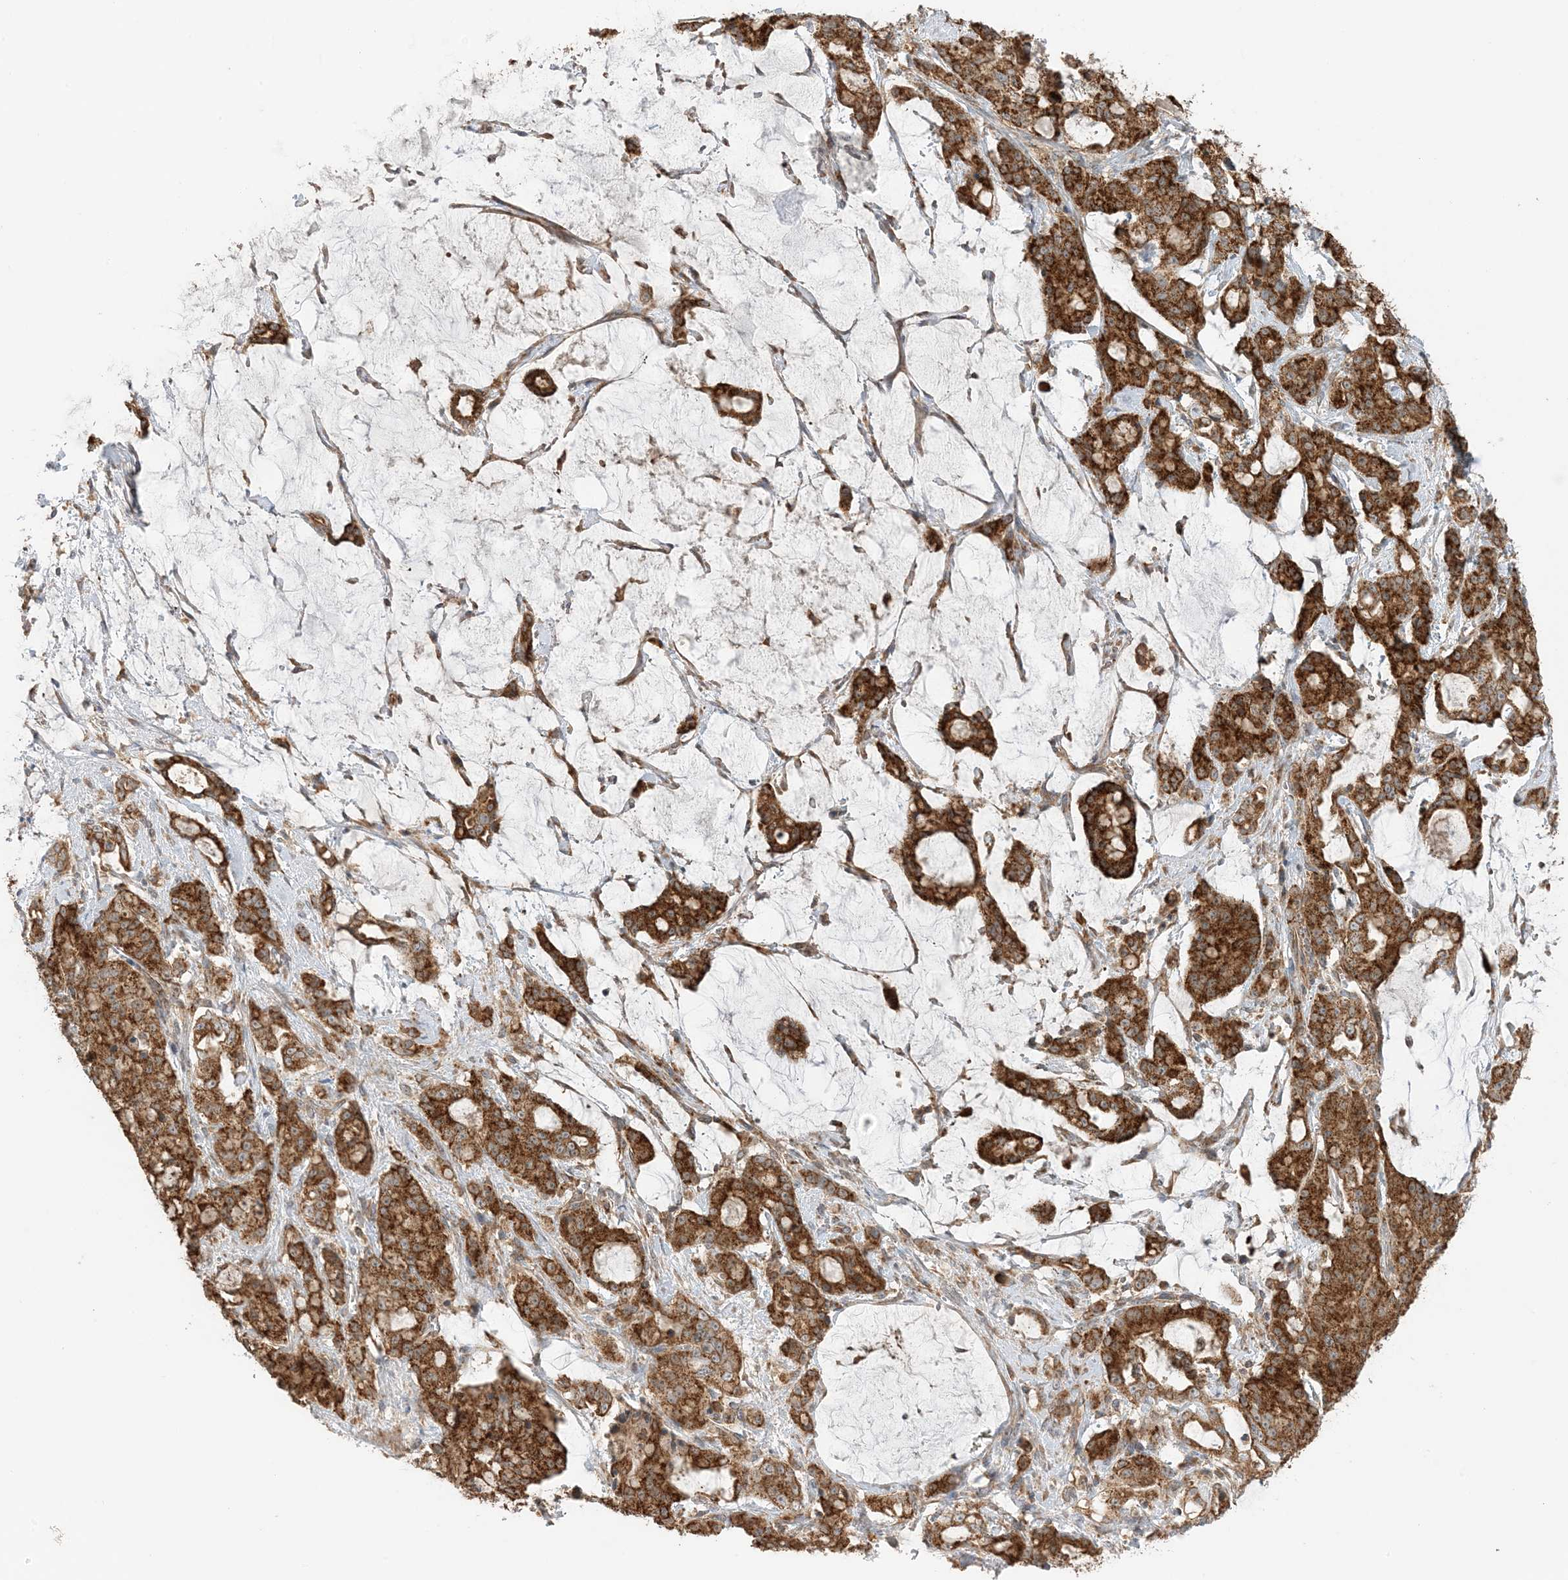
{"staining": {"intensity": "strong", "quantity": ">75%", "location": "cytoplasmic/membranous"}, "tissue": "pancreatic cancer", "cell_type": "Tumor cells", "image_type": "cancer", "snomed": [{"axis": "morphology", "description": "Adenocarcinoma, NOS"}, {"axis": "topography", "description": "Pancreas"}], "caption": "Human pancreatic cancer stained for a protein (brown) demonstrates strong cytoplasmic/membranous positive positivity in approximately >75% of tumor cells.", "gene": "N4BP3", "patient": {"sex": "female", "age": 73}}